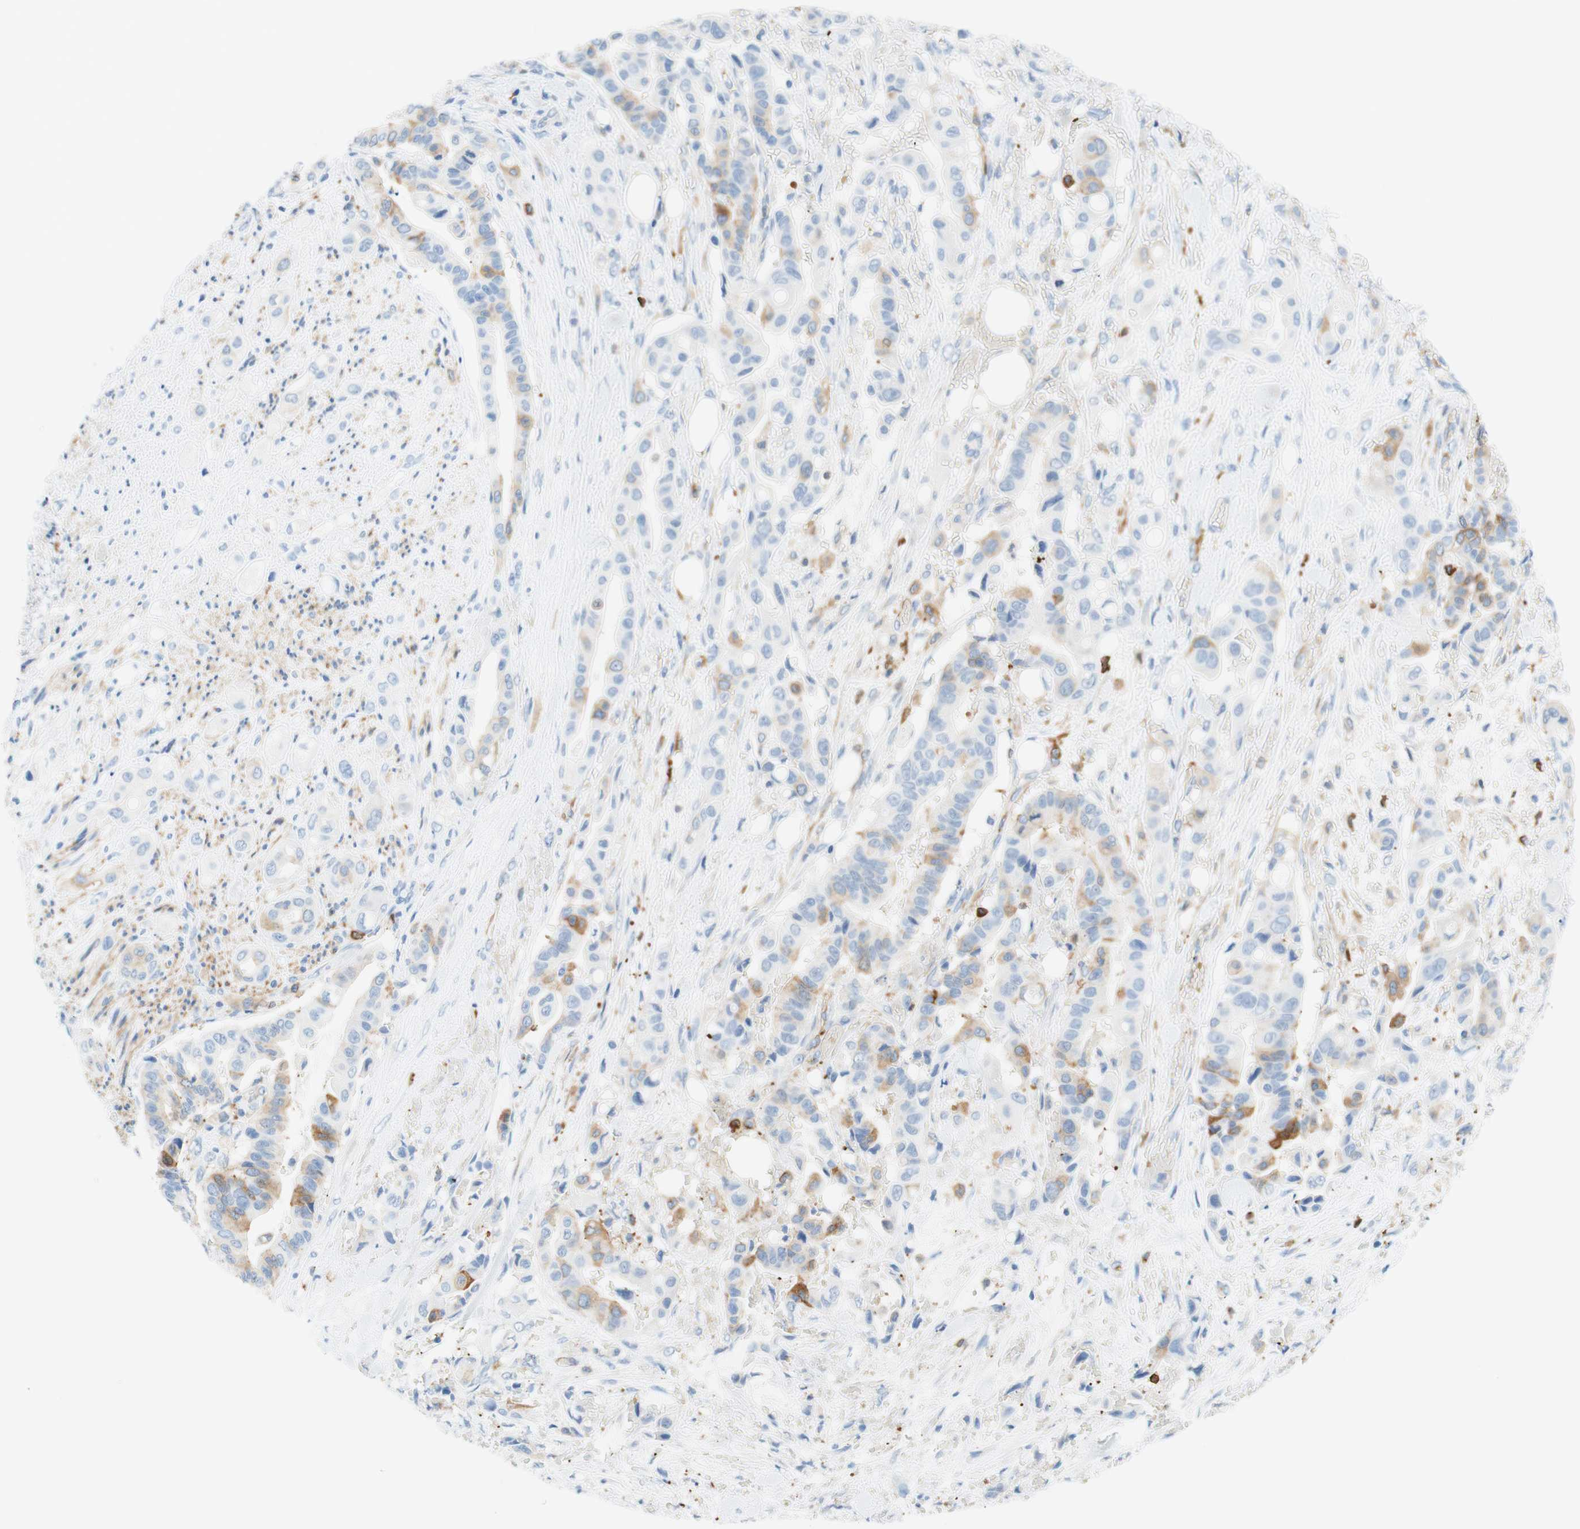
{"staining": {"intensity": "weak", "quantity": "25%-75%", "location": "cytoplasmic/membranous"}, "tissue": "liver cancer", "cell_type": "Tumor cells", "image_type": "cancer", "snomed": [{"axis": "morphology", "description": "Cholangiocarcinoma"}, {"axis": "topography", "description": "Liver"}], "caption": "Protein staining displays weak cytoplasmic/membranous positivity in approximately 25%-75% of tumor cells in liver cancer. The staining is performed using DAB brown chromogen to label protein expression. The nuclei are counter-stained blue using hematoxylin.", "gene": "STMN1", "patient": {"sex": "female", "age": 61}}